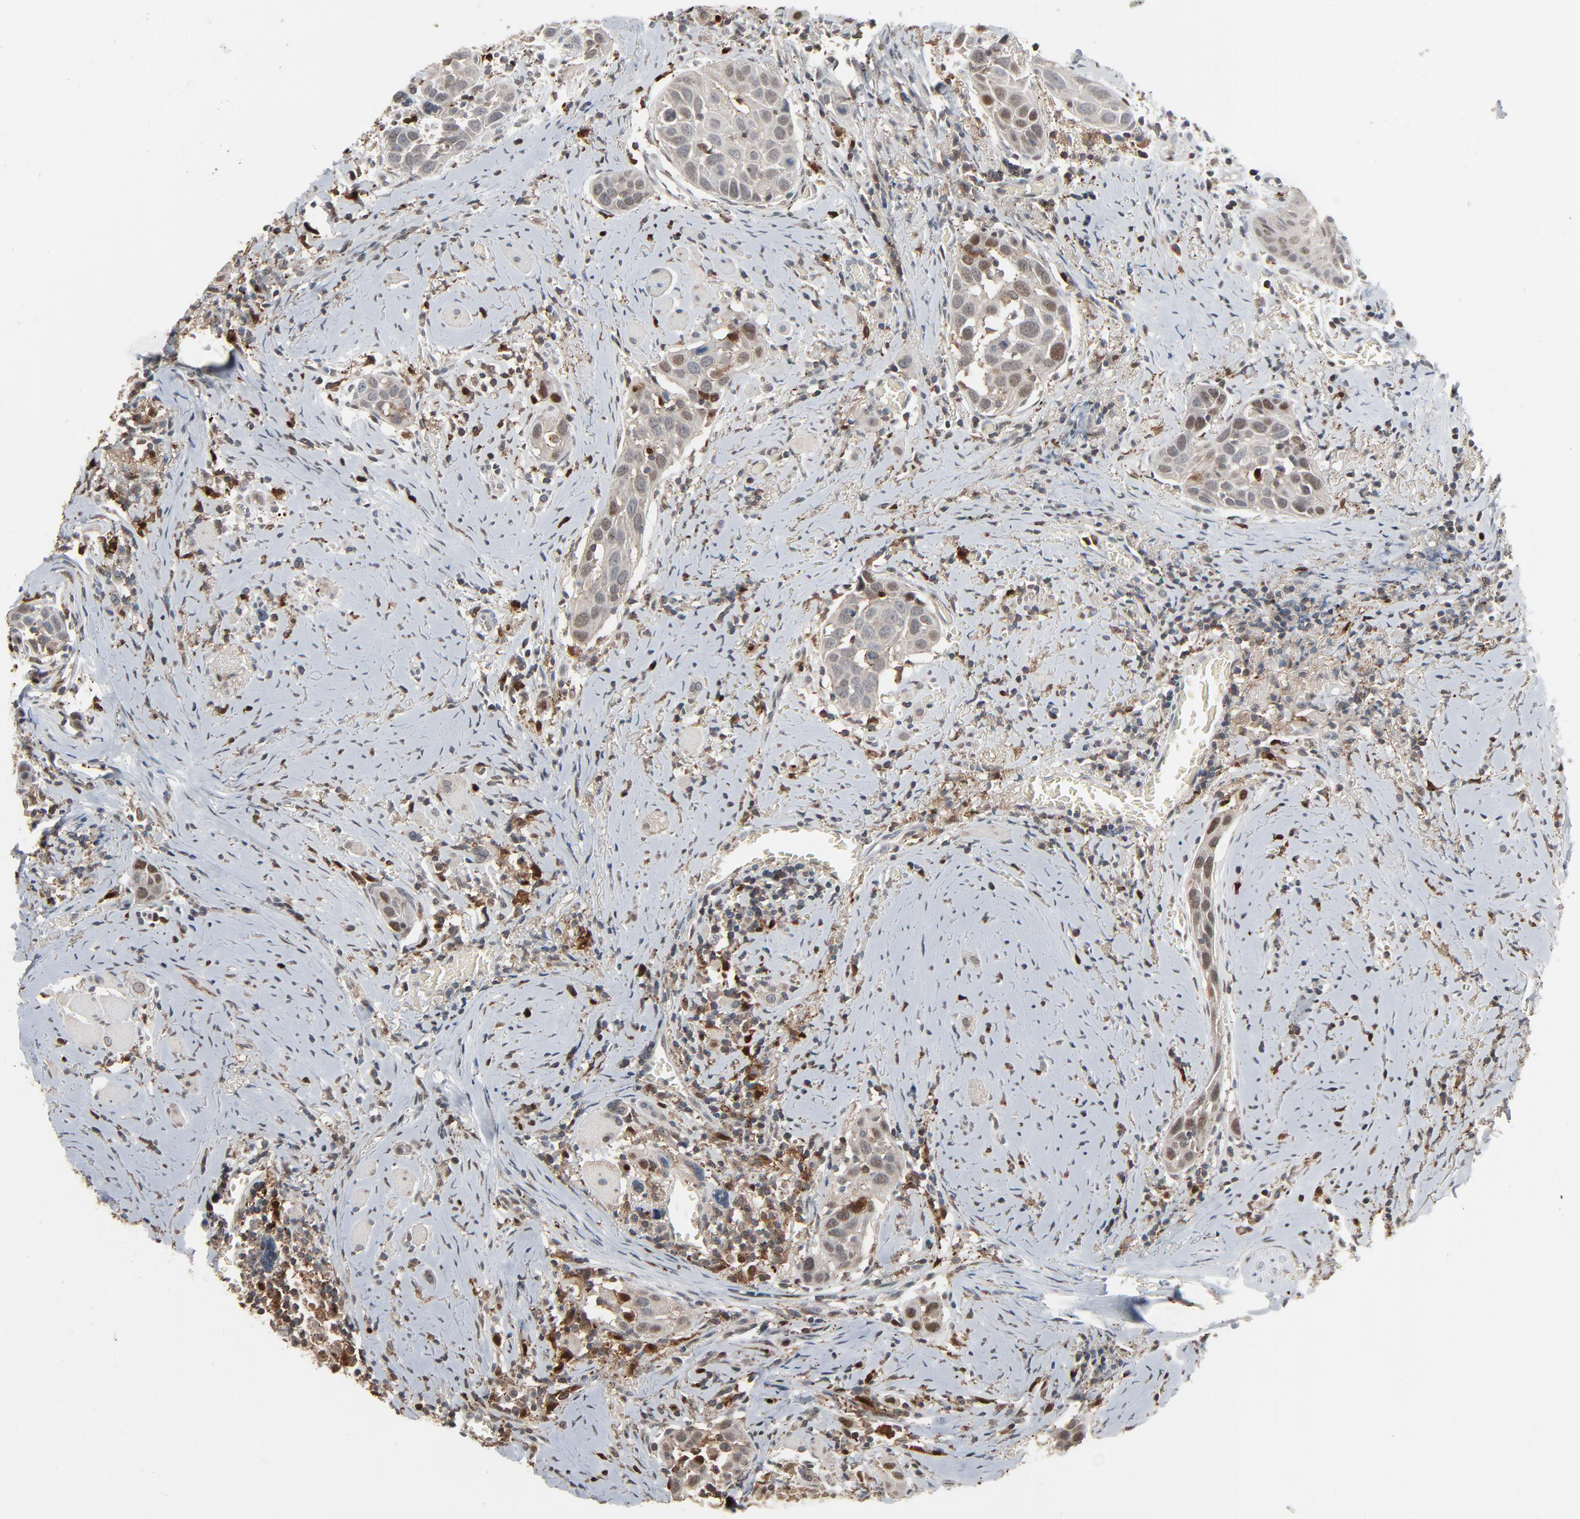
{"staining": {"intensity": "weak", "quantity": "25%-75%", "location": "cytoplasmic/membranous,nuclear"}, "tissue": "head and neck cancer", "cell_type": "Tumor cells", "image_type": "cancer", "snomed": [{"axis": "morphology", "description": "Squamous cell carcinoma, NOS"}, {"axis": "topography", "description": "Oral tissue"}, {"axis": "topography", "description": "Head-Neck"}], "caption": "Weak cytoplasmic/membranous and nuclear protein expression is appreciated in approximately 25%-75% of tumor cells in head and neck cancer (squamous cell carcinoma).", "gene": "DOCK8", "patient": {"sex": "female", "age": 50}}